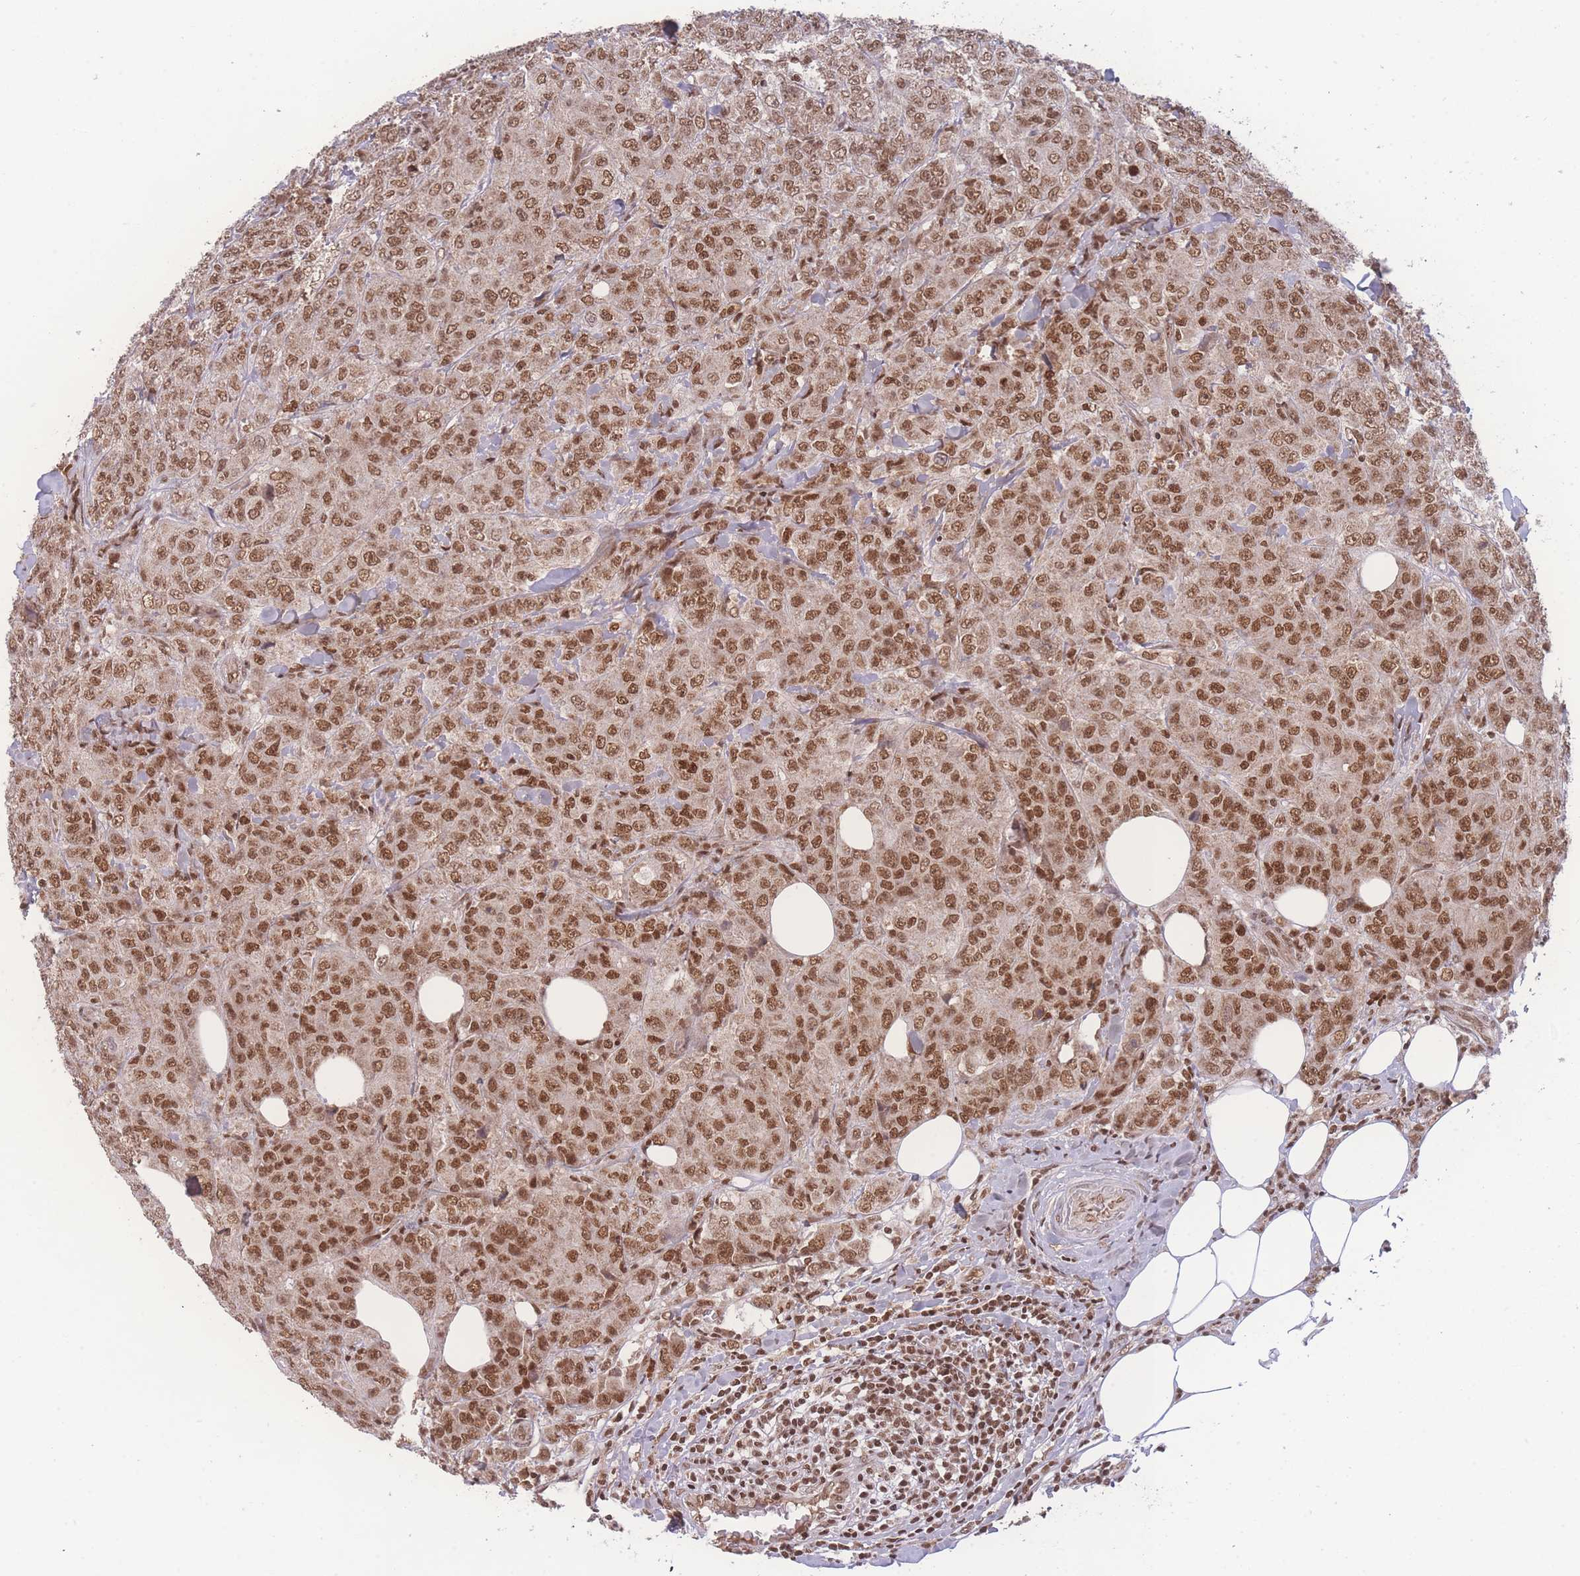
{"staining": {"intensity": "moderate", "quantity": ">75%", "location": "nuclear"}, "tissue": "breast cancer", "cell_type": "Tumor cells", "image_type": "cancer", "snomed": [{"axis": "morphology", "description": "Duct carcinoma"}, {"axis": "topography", "description": "Breast"}], "caption": "Protein staining of invasive ductal carcinoma (breast) tissue demonstrates moderate nuclear positivity in about >75% of tumor cells.", "gene": "RAVER1", "patient": {"sex": "female", "age": 43}}